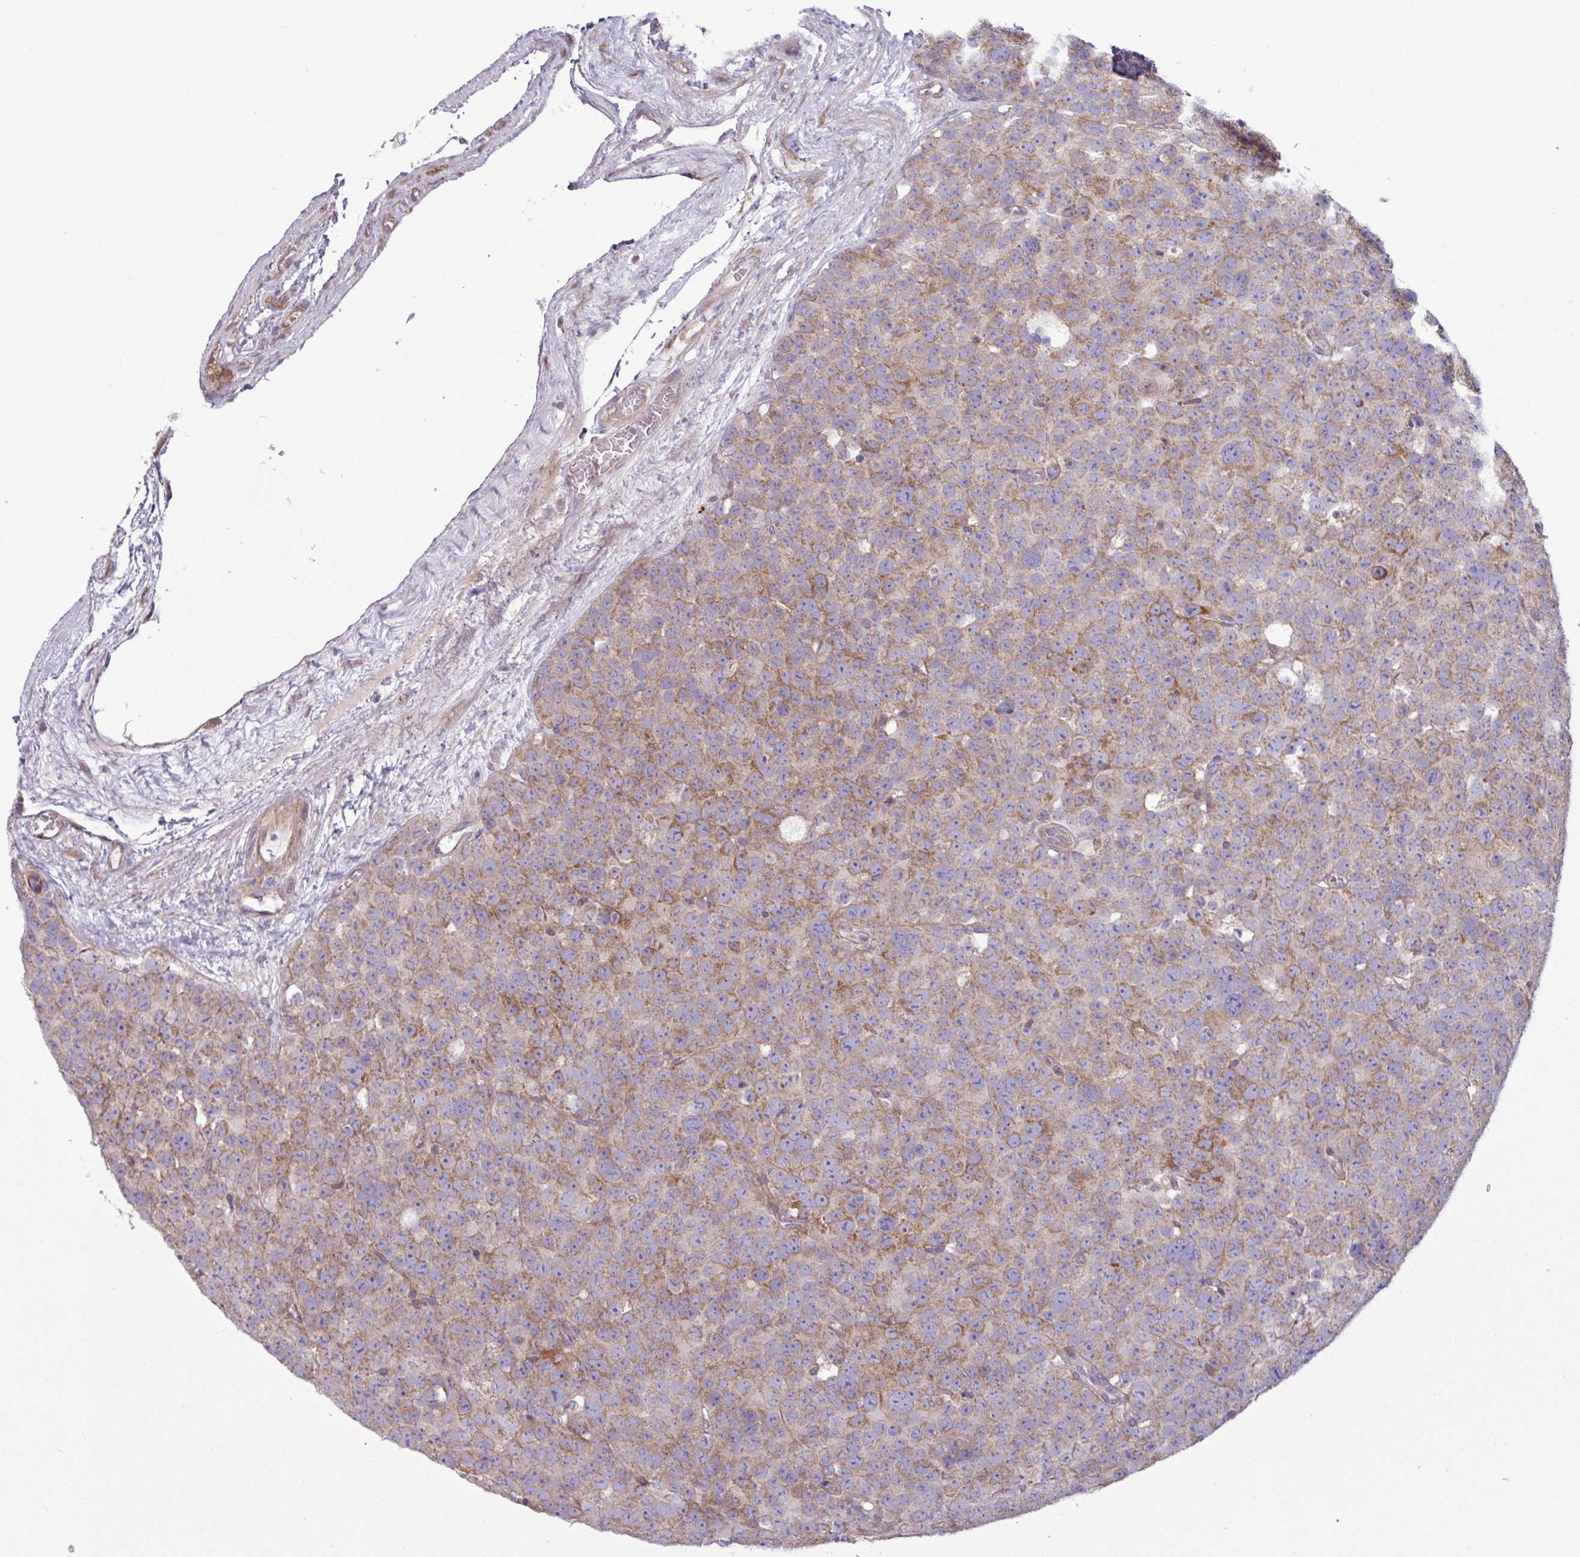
{"staining": {"intensity": "moderate", "quantity": "<25%", "location": "cytoplasmic/membranous"}, "tissue": "testis cancer", "cell_type": "Tumor cells", "image_type": "cancer", "snomed": [{"axis": "morphology", "description": "Seminoma, NOS"}, {"axis": "topography", "description": "Testis"}], "caption": "An image showing moderate cytoplasmic/membranous staining in about <25% of tumor cells in testis seminoma, as visualized by brown immunohistochemical staining.", "gene": "PDPR", "patient": {"sex": "male", "age": 71}}